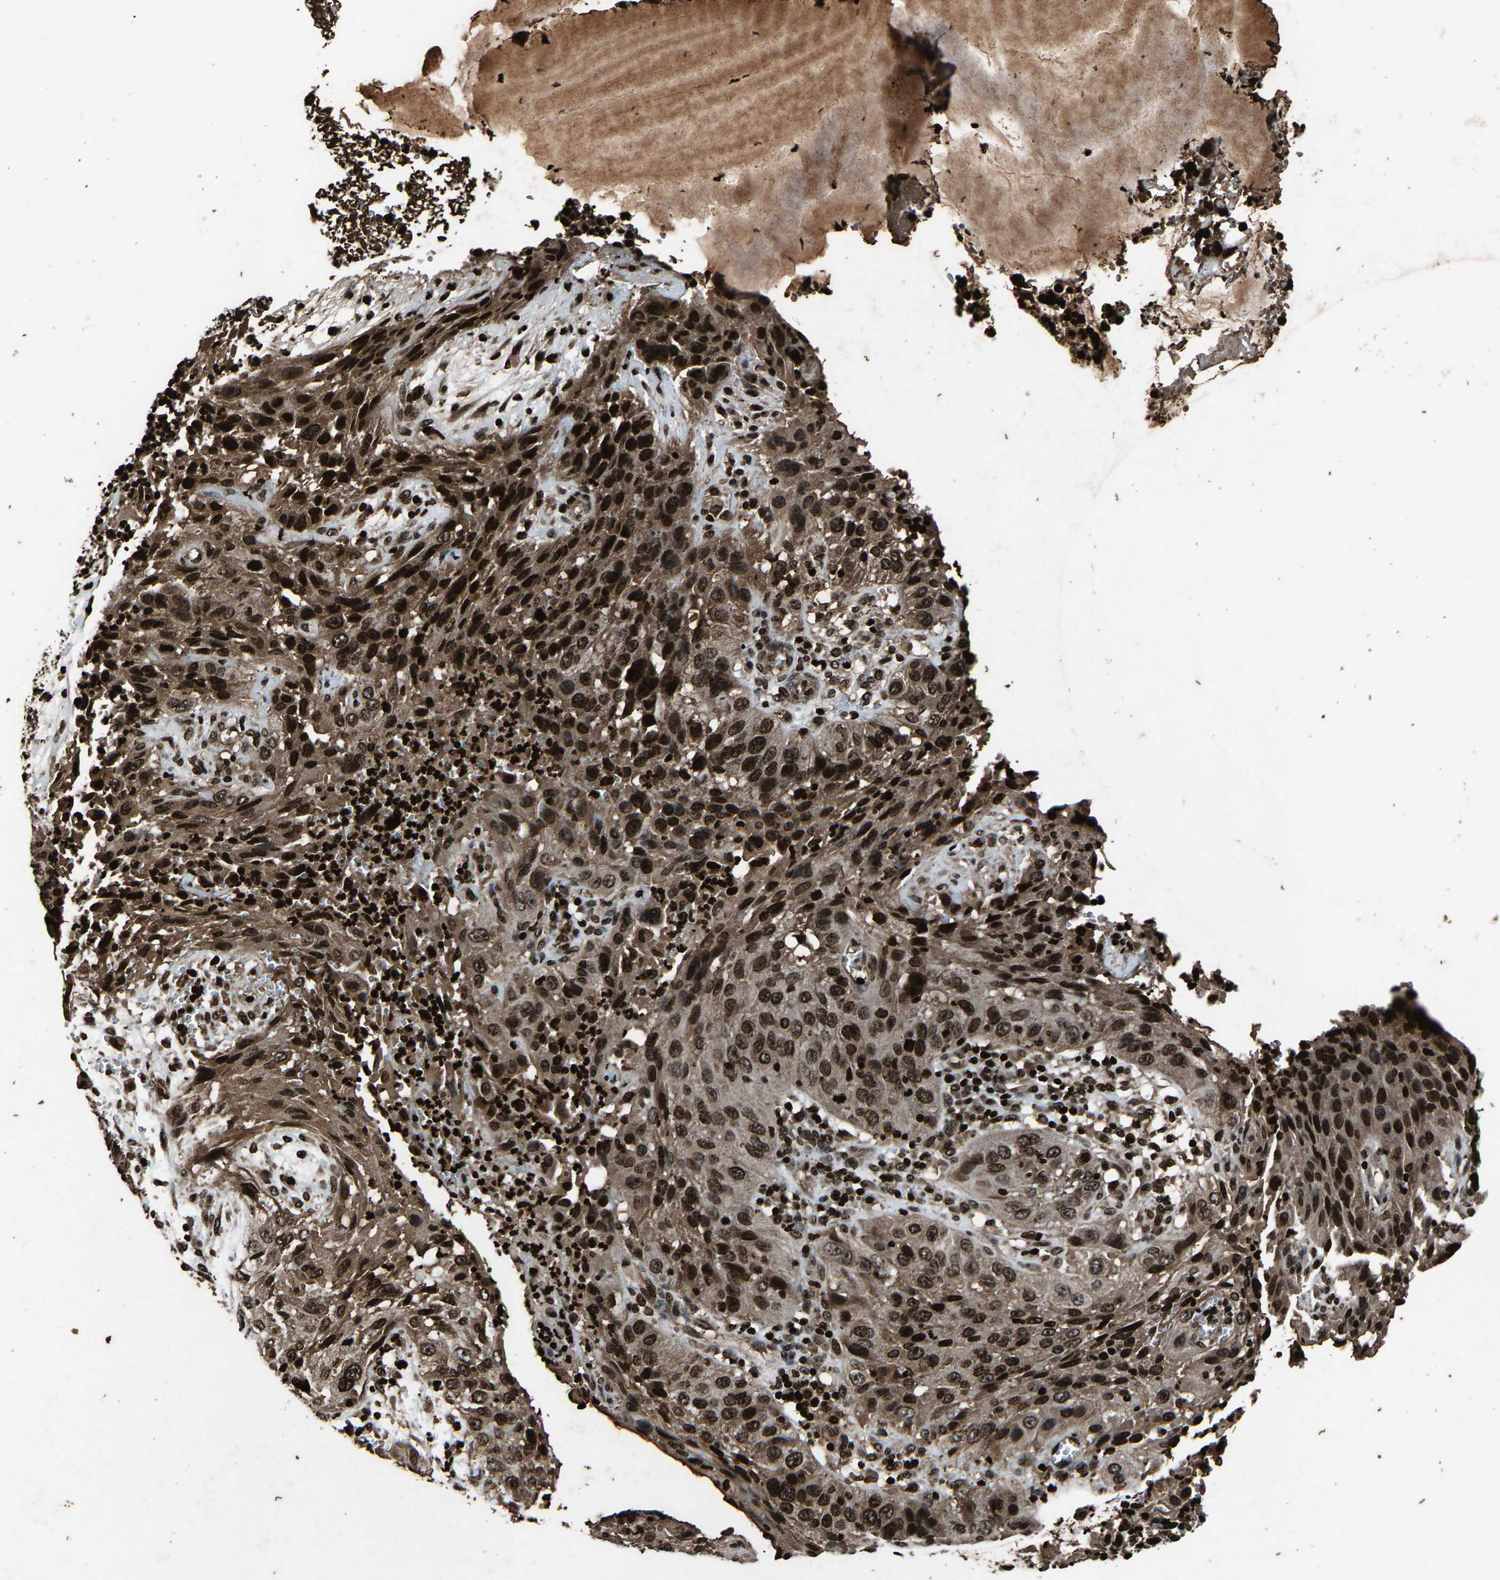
{"staining": {"intensity": "strong", "quantity": ">75%", "location": "cytoplasmic/membranous,nuclear"}, "tissue": "cervical cancer", "cell_type": "Tumor cells", "image_type": "cancer", "snomed": [{"axis": "morphology", "description": "Squamous cell carcinoma, NOS"}, {"axis": "topography", "description": "Cervix"}], "caption": "Protein expression by IHC displays strong cytoplasmic/membranous and nuclear staining in approximately >75% of tumor cells in cervical squamous cell carcinoma. (Brightfield microscopy of DAB IHC at high magnification).", "gene": "H4C1", "patient": {"sex": "female", "age": 32}}